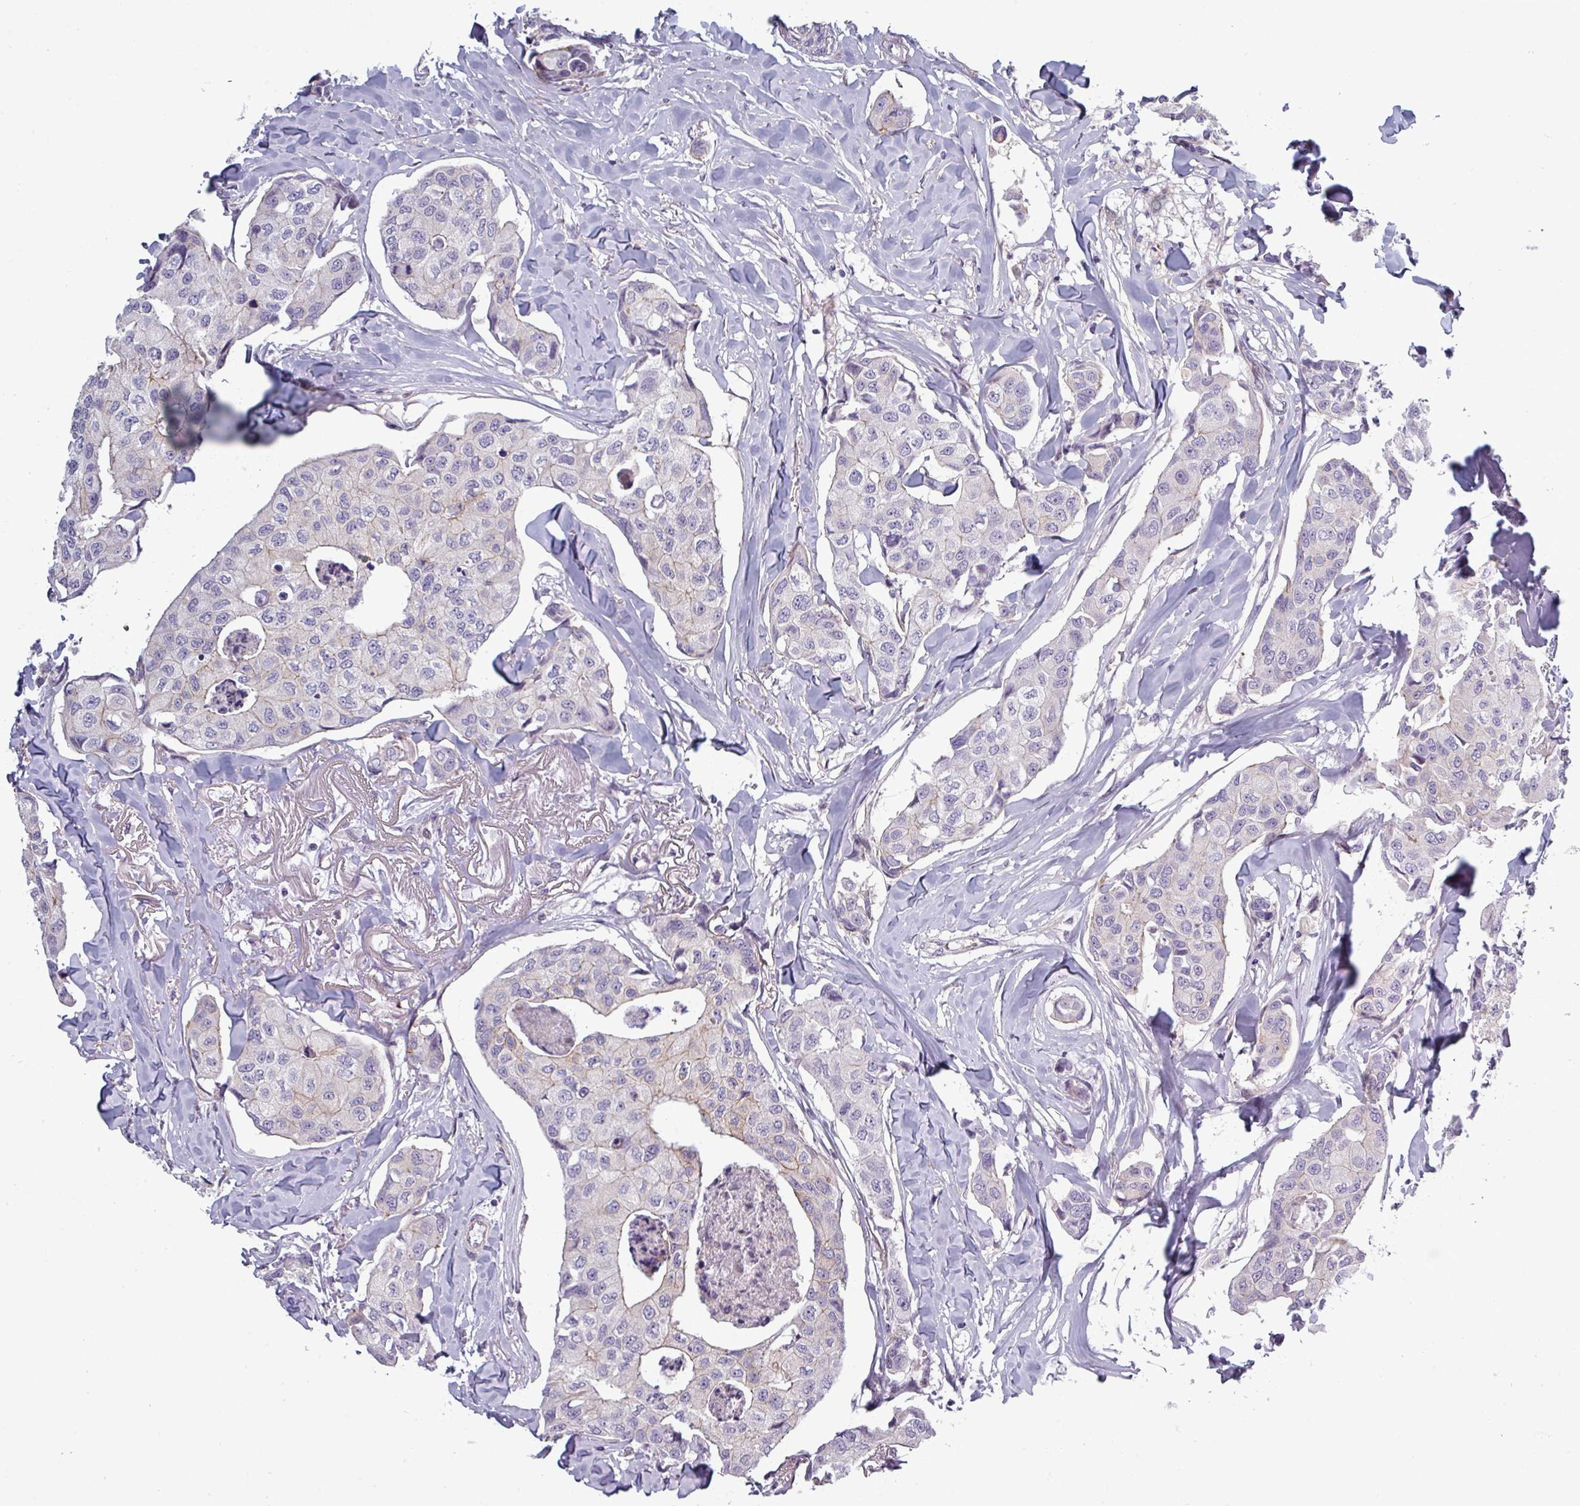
{"staining": {"intensity": "negative", "quantity": "none", "location": "none"}, "tissue": "breast cancer", "cell_type": "Tumor cells", "image_type": "cancer", "snomed": [{"axis": "morphology", "description": "Duct carcinoma"}, {"axis": "topography", "description": "Breast"}], "caption": "Image shows no significant protein staining in tumor cells of breast cancer.", "gene": "PRAMEF12", "patient": {"sex": "female", "age": 80}}